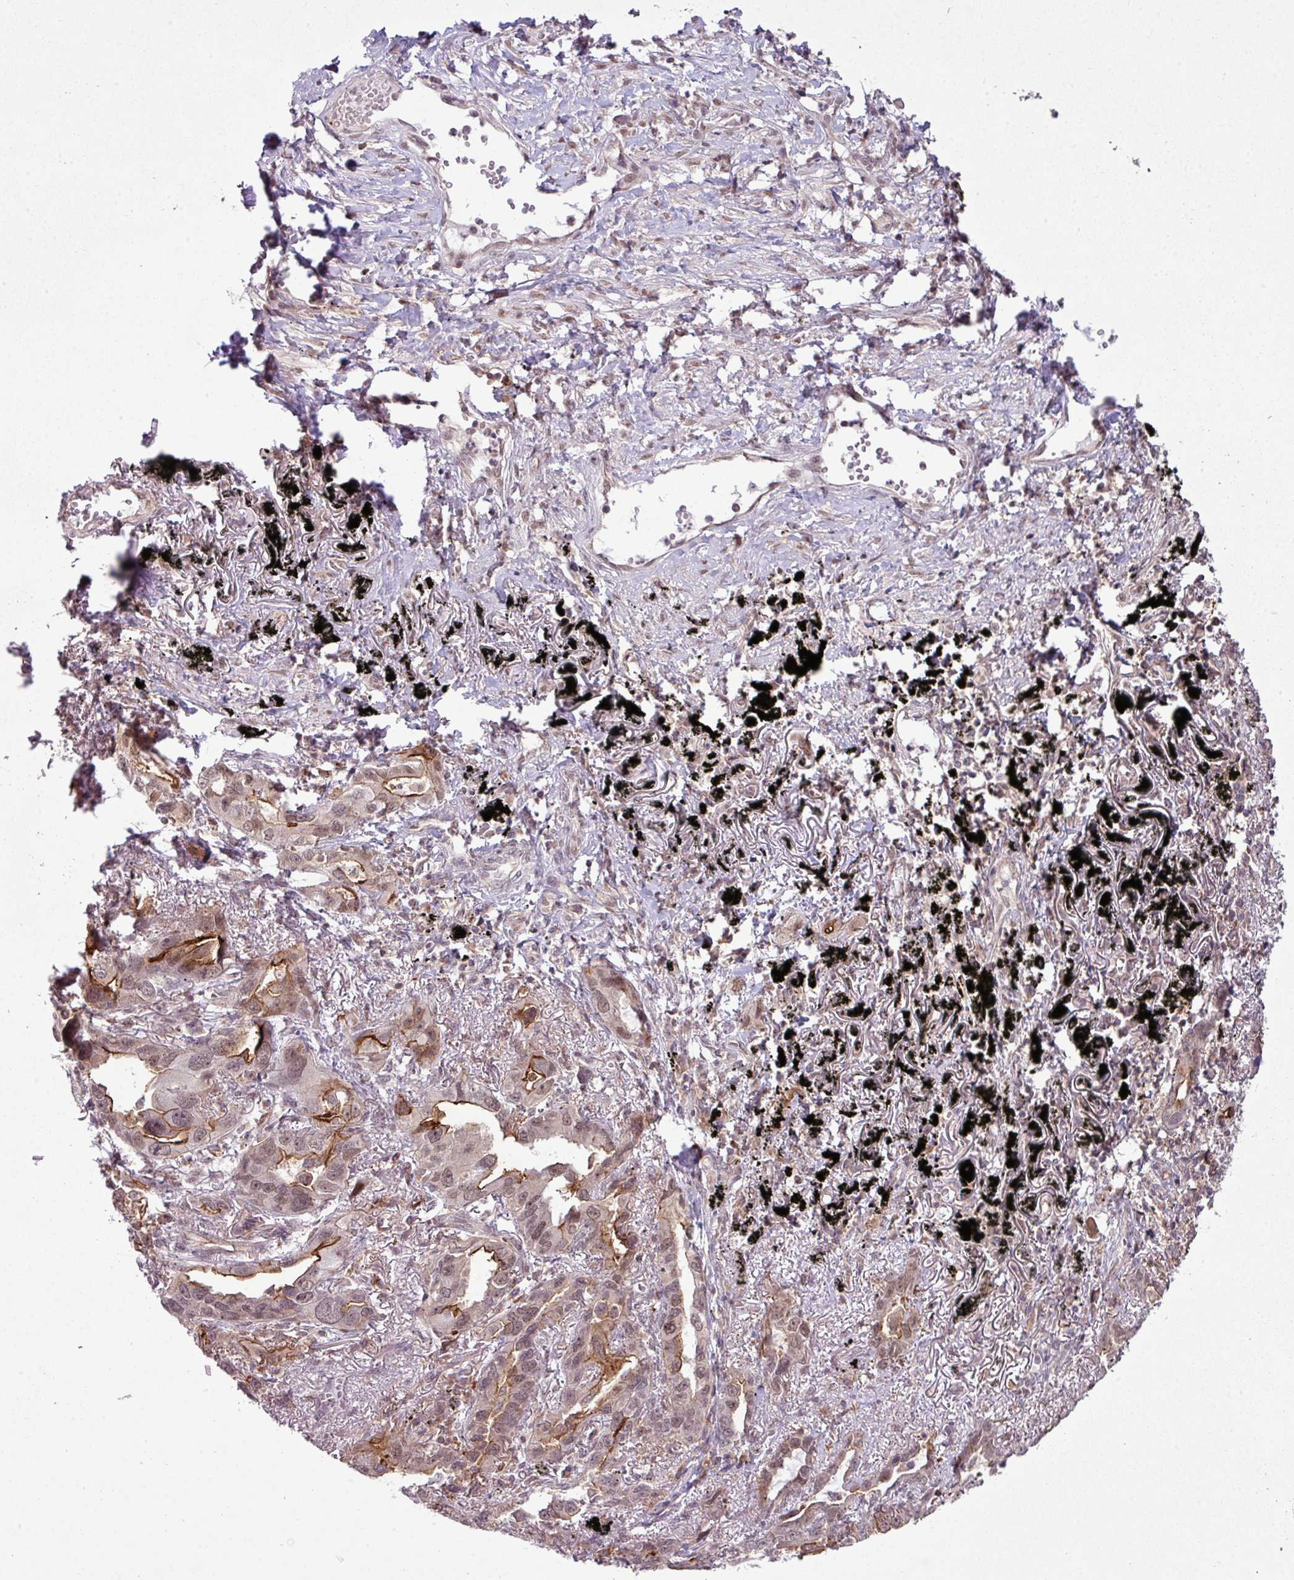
{"staining": {"intensity": "moderate", "quantity": "<25%", "location": "cytoplasmic/membranous,nuclear"}, "tissue": "lung cancer", "cell_type": "Tumor cells", "image_type": "cancer", "snomed": [{"axis": "morphology", "description": "Adenocarcinoma, NOS"}, {"axis": "topography", "description": "Lung"}], "caption": "Protein staining exhibits moderate cytoplasmic/membranous and nuclear staining in approximately <25% of tumor cells in lung cancer (adenocarcinoma).", "gene": "ZC2HC1C", "patient": {"sex": "male", "age": 67}}